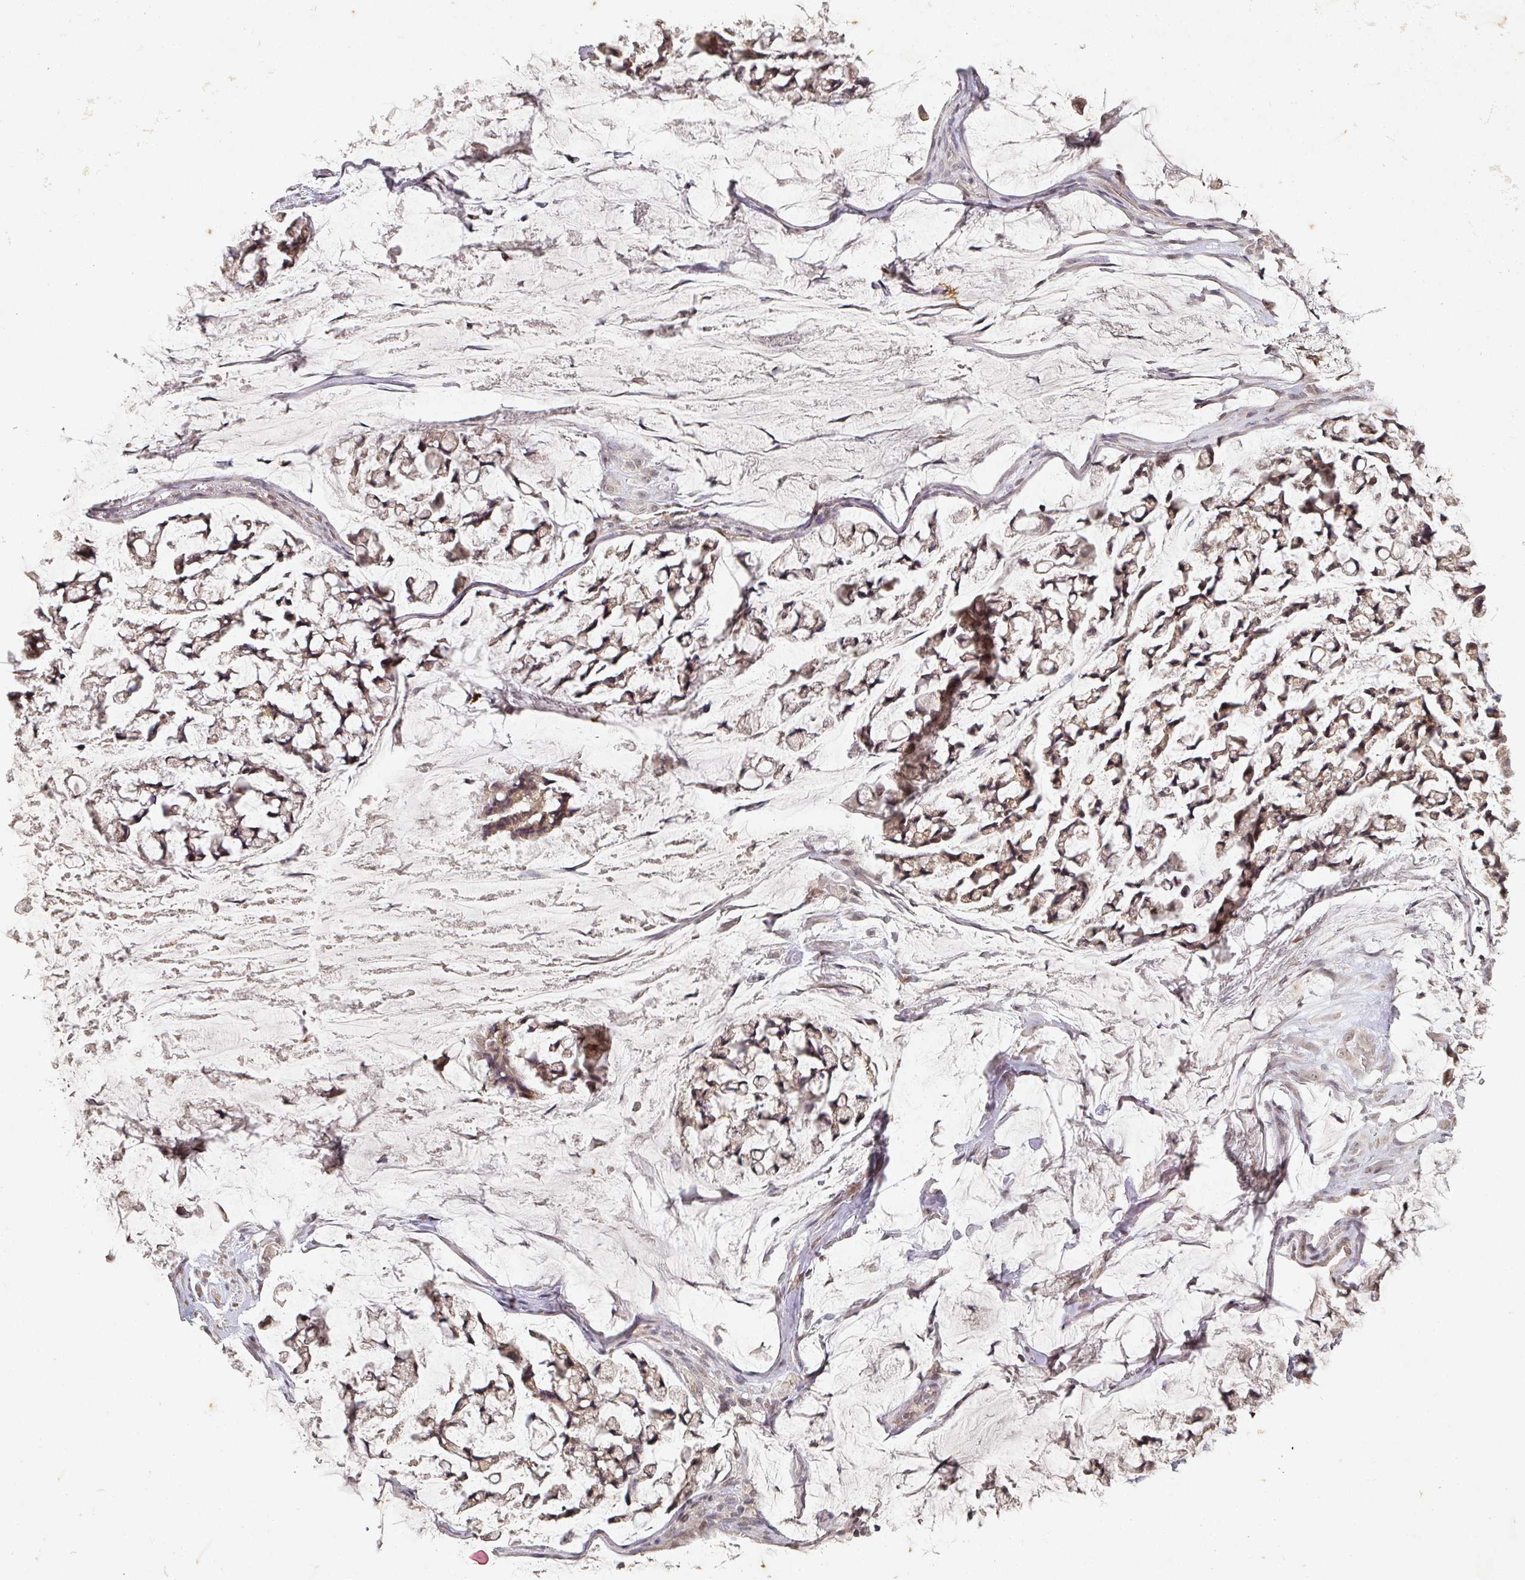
{"staining": {"intensity": "weak", "quantity": "25%-75%", "location": "cytoplasmic/membranous"}, "tissue": "stomach cancer", "cell_type": "Tumor cells", "image_type": "cancer", "snomed": [{"axis": "morphology", "description": "Adenocarcinoma, NOS"}, {"axis": "topography", "description": "Stomach, lower"}], "caption": "An image of stomach adenocarcinoma stained for a protein demonstrates weak cytoplasmic/membranous brown staining in tumor cells. The protein of interest is stained brown, and the nuclei are stained in blue (DAB (3,3'-diaminobenzidine) IHC with brightfield microscopy, high magnification).", "gene": "CAPN5", "patient": {"sex": "male", "age": 67}}